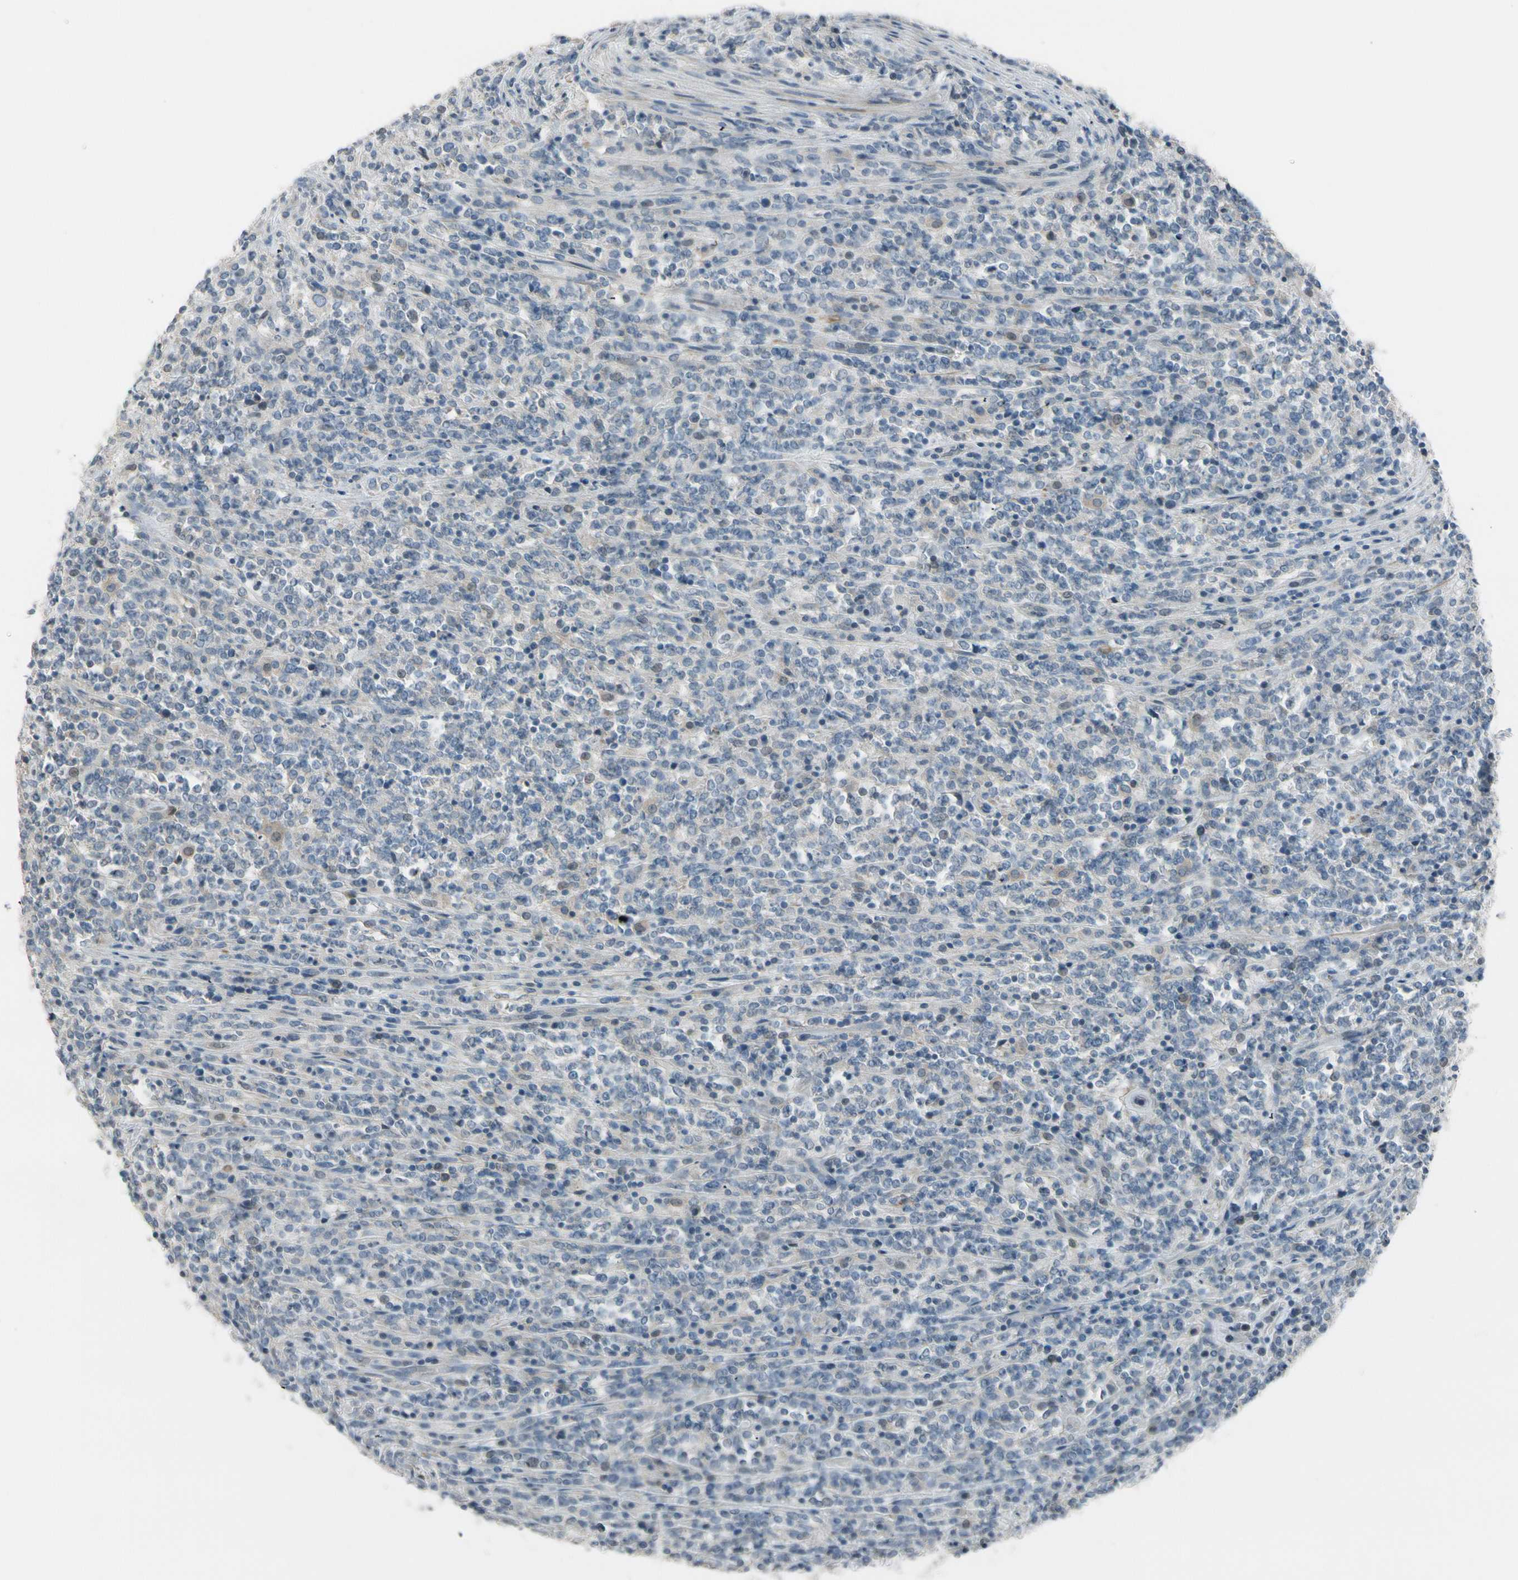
{"staining": {"intensity": "negative", "quantity": "none", "location": "none"}, "tissue": "lymphoma", "cell_type": "Tumor cells", "image_type": "cancer", "snomed": [{"axis": "morphology", "description": "Malignant lymphoma, non-Hodgkin's type, High grade"}, {"axis": "topography", "description": "Soft tissue"}], "caption": "Tumor cells are negative for protein expression in human lymphoma. The staining was performed using DAB (3,3'-diaminobenzidine) to visualize the protein expression in brown, while the nuclei were stained in blue with hematoxylin (Magnification: 20x).", "gene": "CYP2E1", "patient": {"sex": "male", "age": 18}}